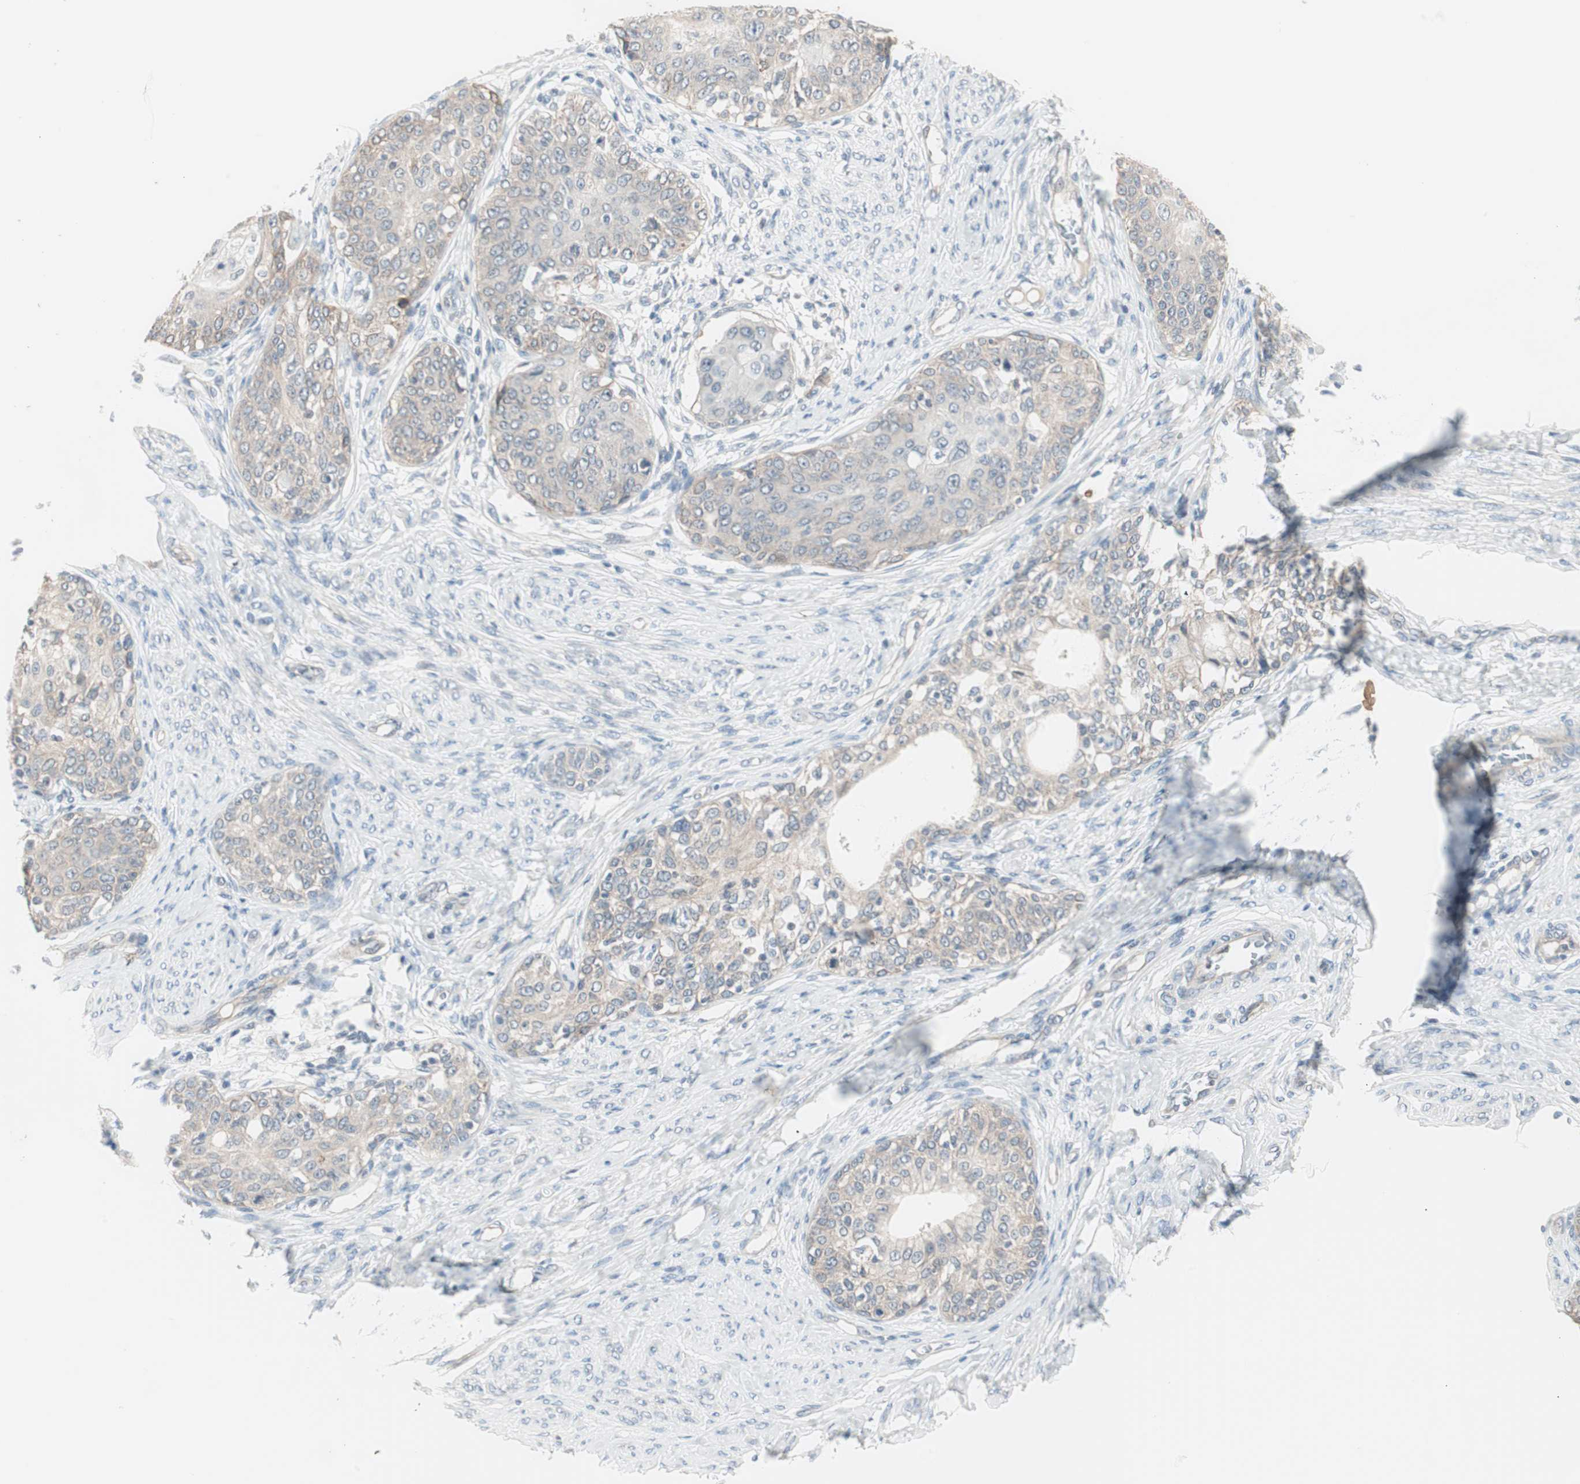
{"staining": {"intensity": "weak", "quantity": "25%-75%", "location": "cytoplasmic/membranous"}, "tissue": "cervical cancer", "cell_type": "Tumor cells", "image_type": "cancer", "snomed": [{"axis": "morphology", "description": "Squamous cell carcinoma, NOS"}, {"axis": "morphology", "description": "Adenocarcinoma, NOS"}, {"axis": "topography", "description": "Cervix"}], "caption": "Cervical squamous cell carcinoma stained with DAB immunohistochemistry exhibits low levels of weak cytoplasmic/membranous positivity in approximately 25%-75% of tumor cells.", "gene": "ITGB4", "patient": {"sex": "female", "age": 52}}